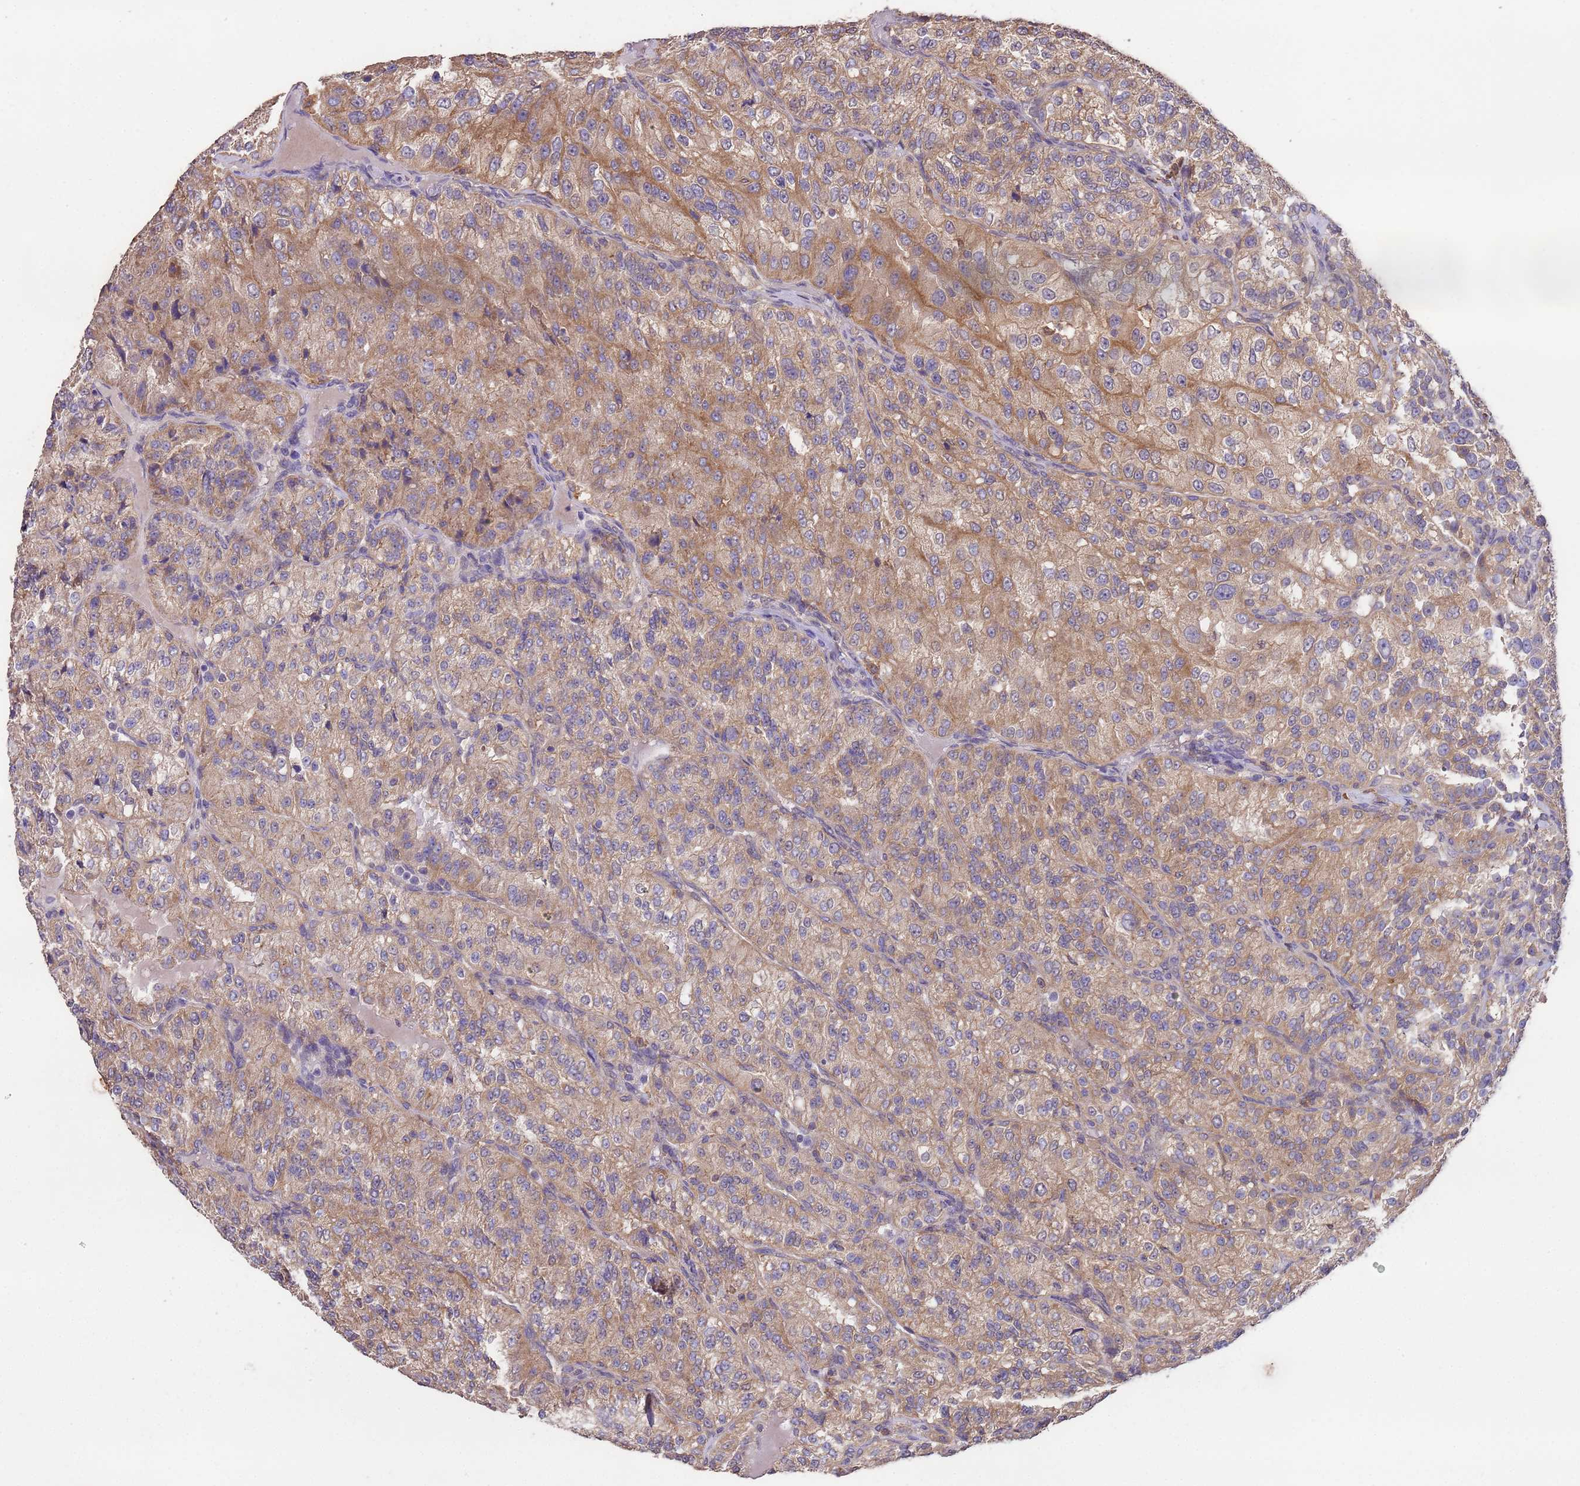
{"staining": {"intensity": "moderate", "quantity": ">75%", "location": "cytoplasmic/membranous"}, "tissue": "renal cancer", "cell_type": "Tumor cells", "image_type": "cancer", "snomed": [{"axis": "morphology", "description": "Adenocarcinoma, NOS"}, {"axis": "topography", "description": "Kidney"}], "caption": "Renal adenocarcinoma was stained to show a protein in brown. There is medium levels of moderate cytoplasmic/membranous expression in approximately >75% of tumor cells.", "gene": "NPHP1", "patient": {"sex": "female", "age": 63}}